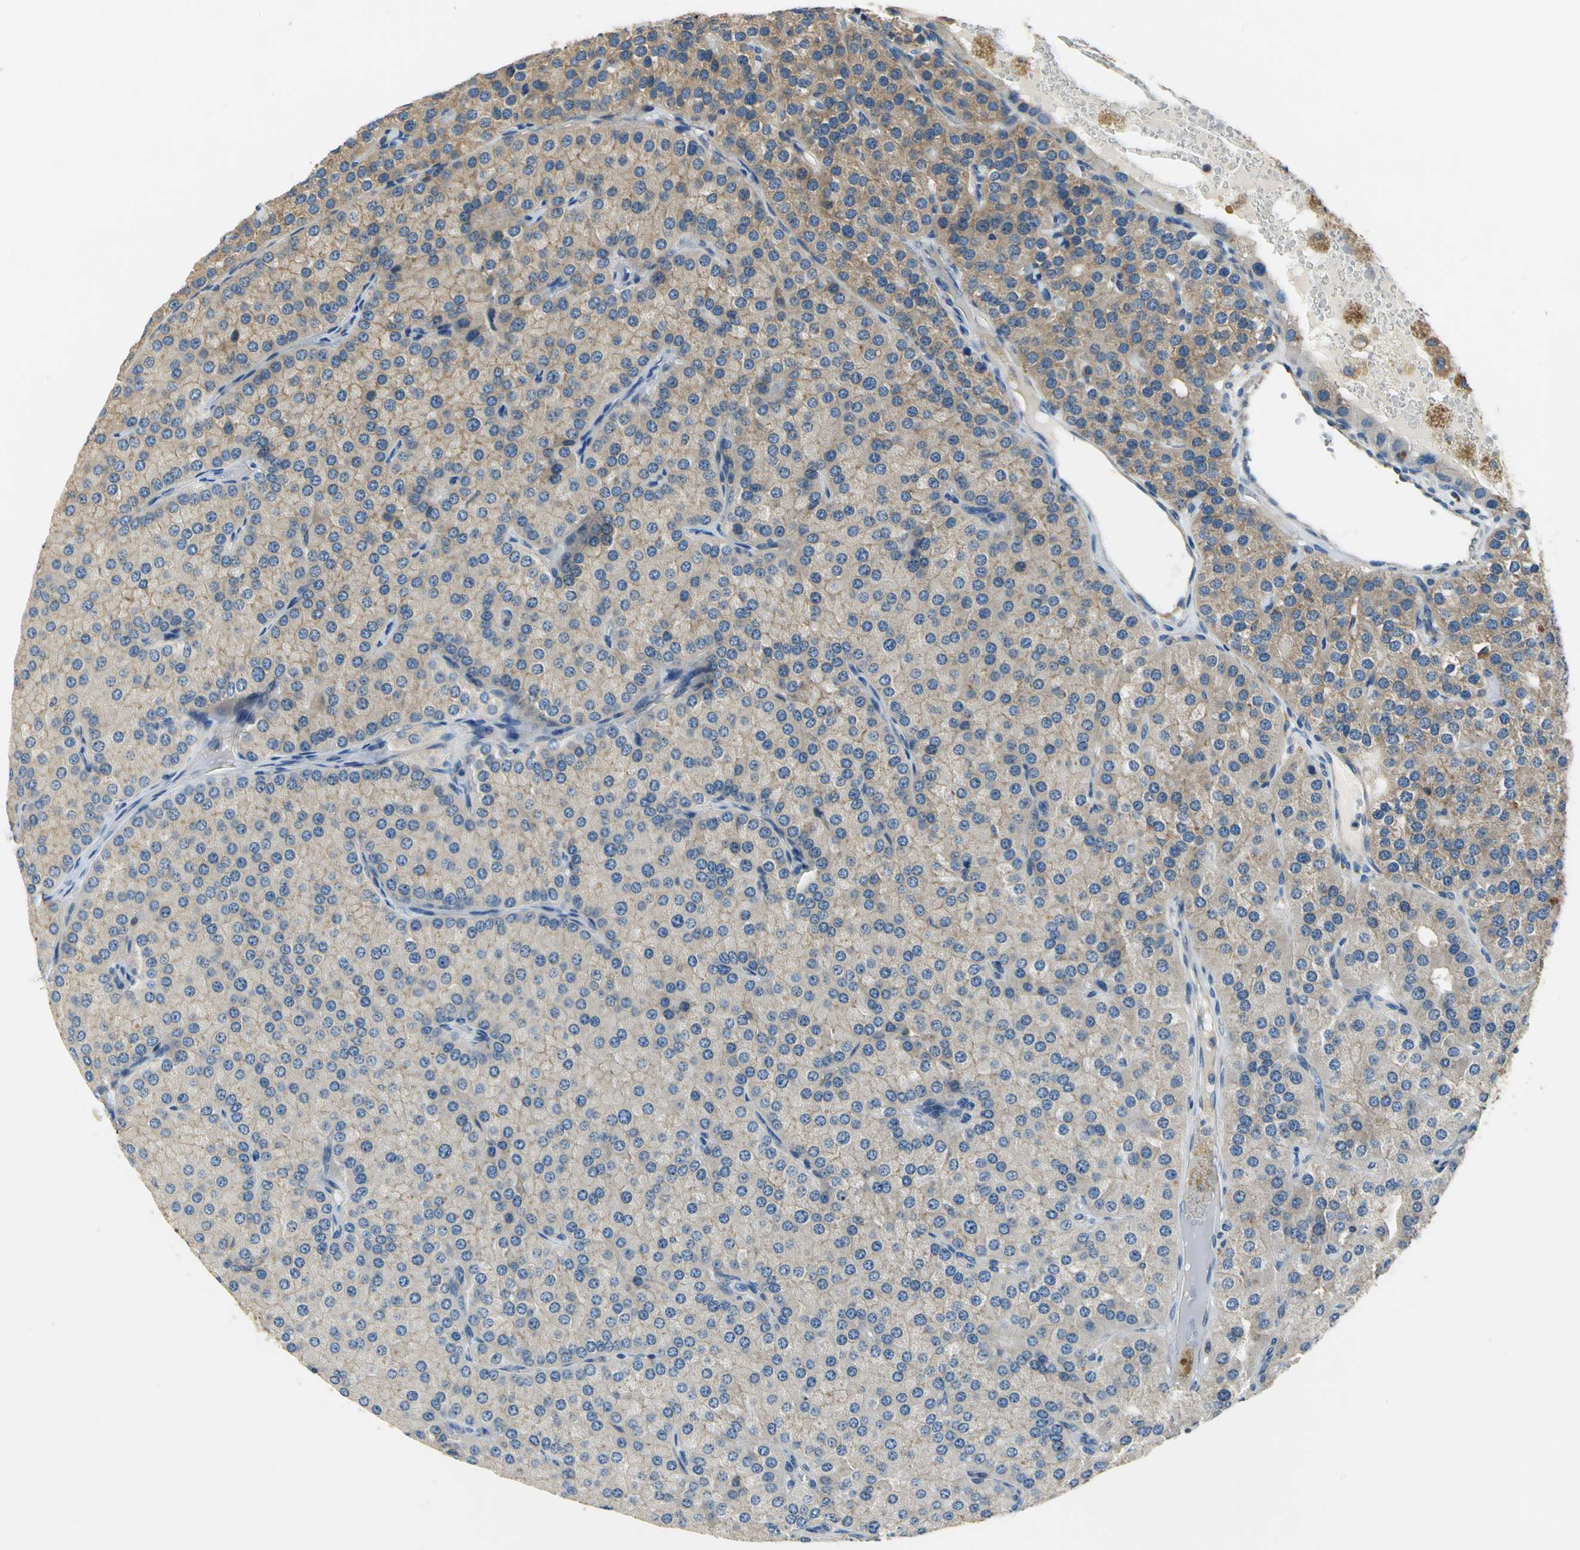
{"staining": {"intensity": "weak", "quantity": ">75%", "location": "cytoplasmic/membranous"}, "tissue": "parathyroid gland", "cell_type": "Glandular cells", "image_type": "normal", "snomed": [{"axis": "morphology", "description": "Normal tissue, NOS"}, {"axis": "morphology", "description": "Adenoma, NOS"}, {"axis": "topography", "description": "Parathyroid gland"}], "caption": "Immunohistochemistry (DAB (3,3'-diaminobenzidine)) staining of normal parathyroid gland demonstrates weak cytoplasmic/membranous protein positivity in about >75% of glandular cells.", "gene": "DDX3X", "patient": {"sex": "female", "age": 86}}